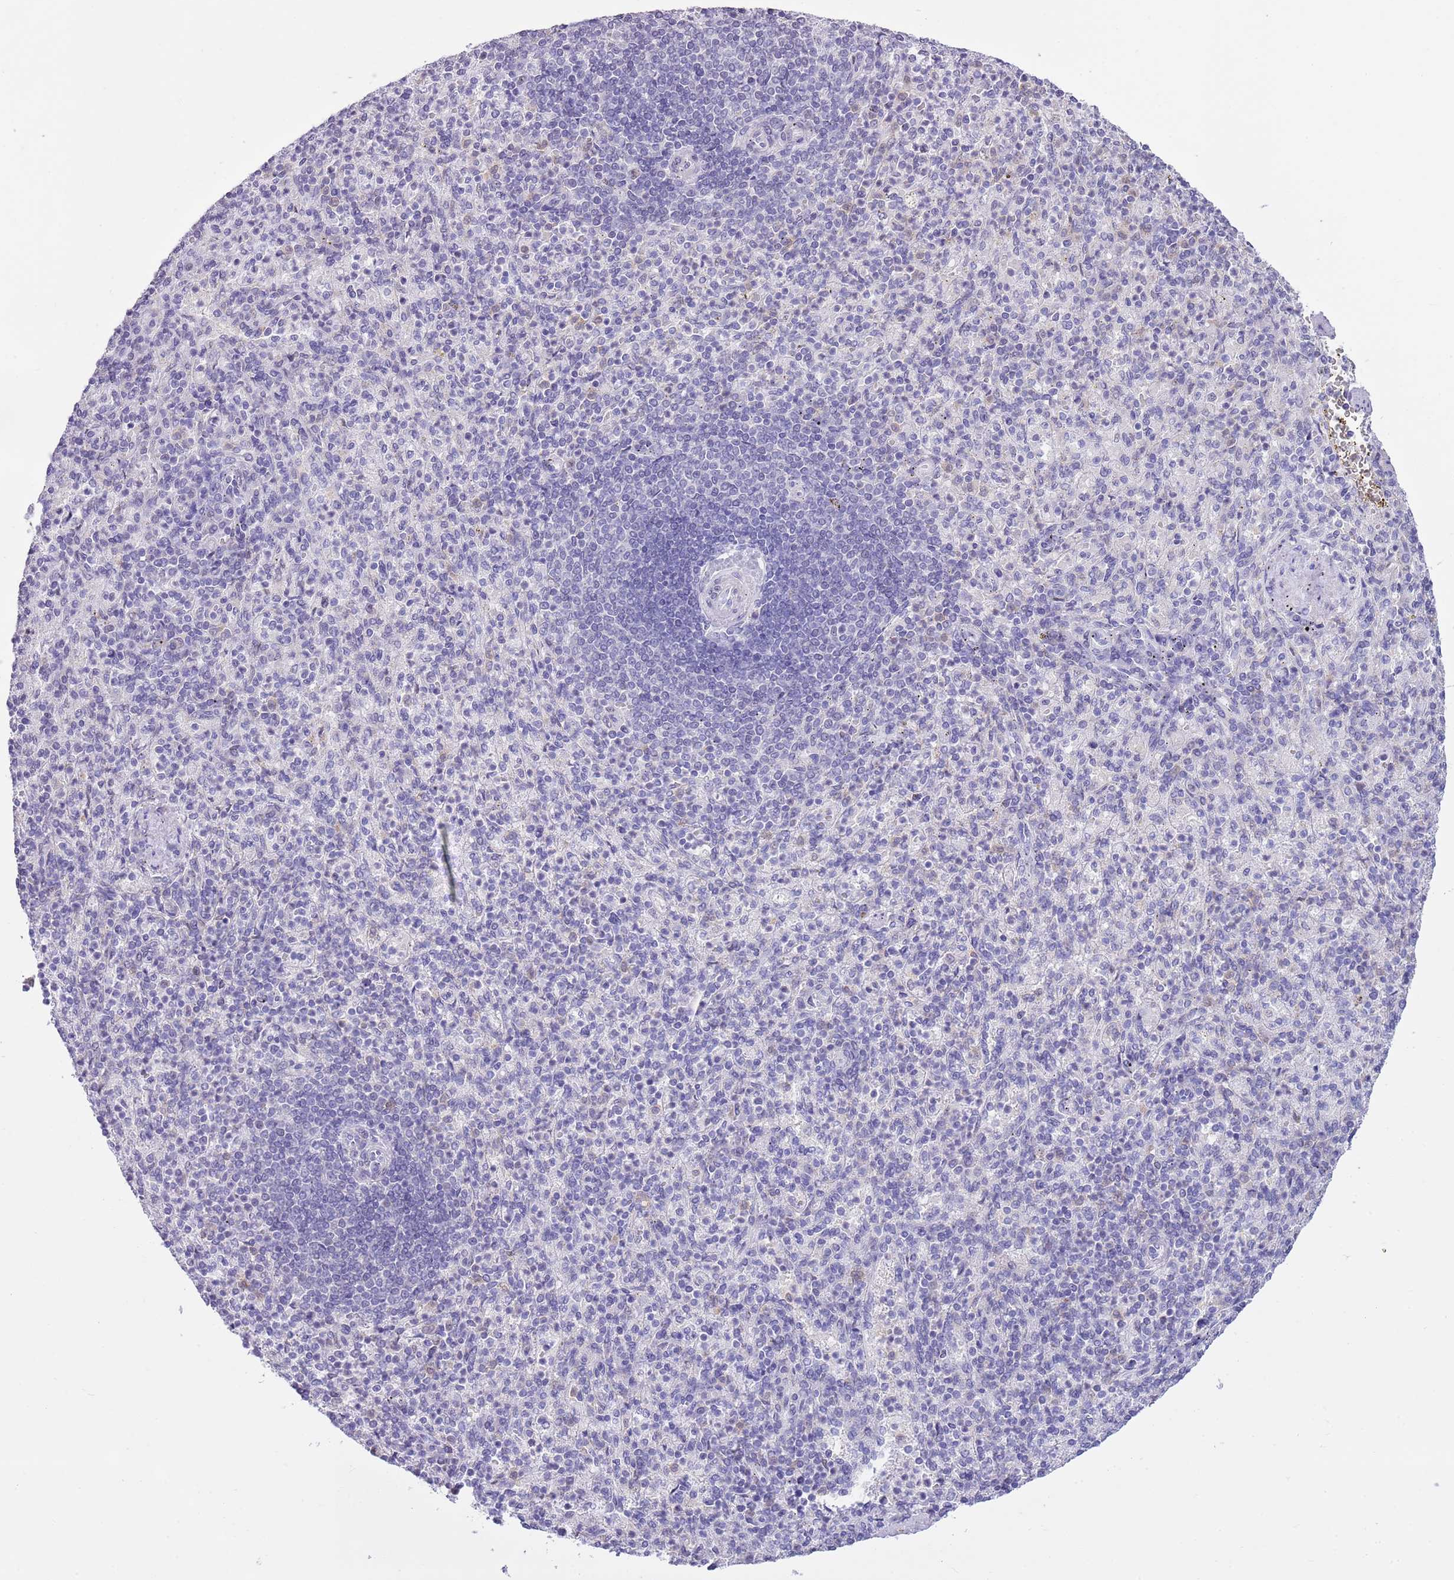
{"staining": {"intensity": "negative", "quantity": "none", "location": "none"}, "tissue": "spleen", "cell_type": "Cells in red pulp", "image_type": "normal", "snomed": [{"axis": "morphology", "description": "Normal tissue, NOS"}, {"axis": "topography", "description": "Spleen"}], "caption": "This micrograph is of normal spleen stained with IHC to label a protein in brown with the nuclei are counter-stained blue. There is no staining in cells in red pulp.", "gene": "PPP1R17", "patient": {"sex": "female", "age": 74}}